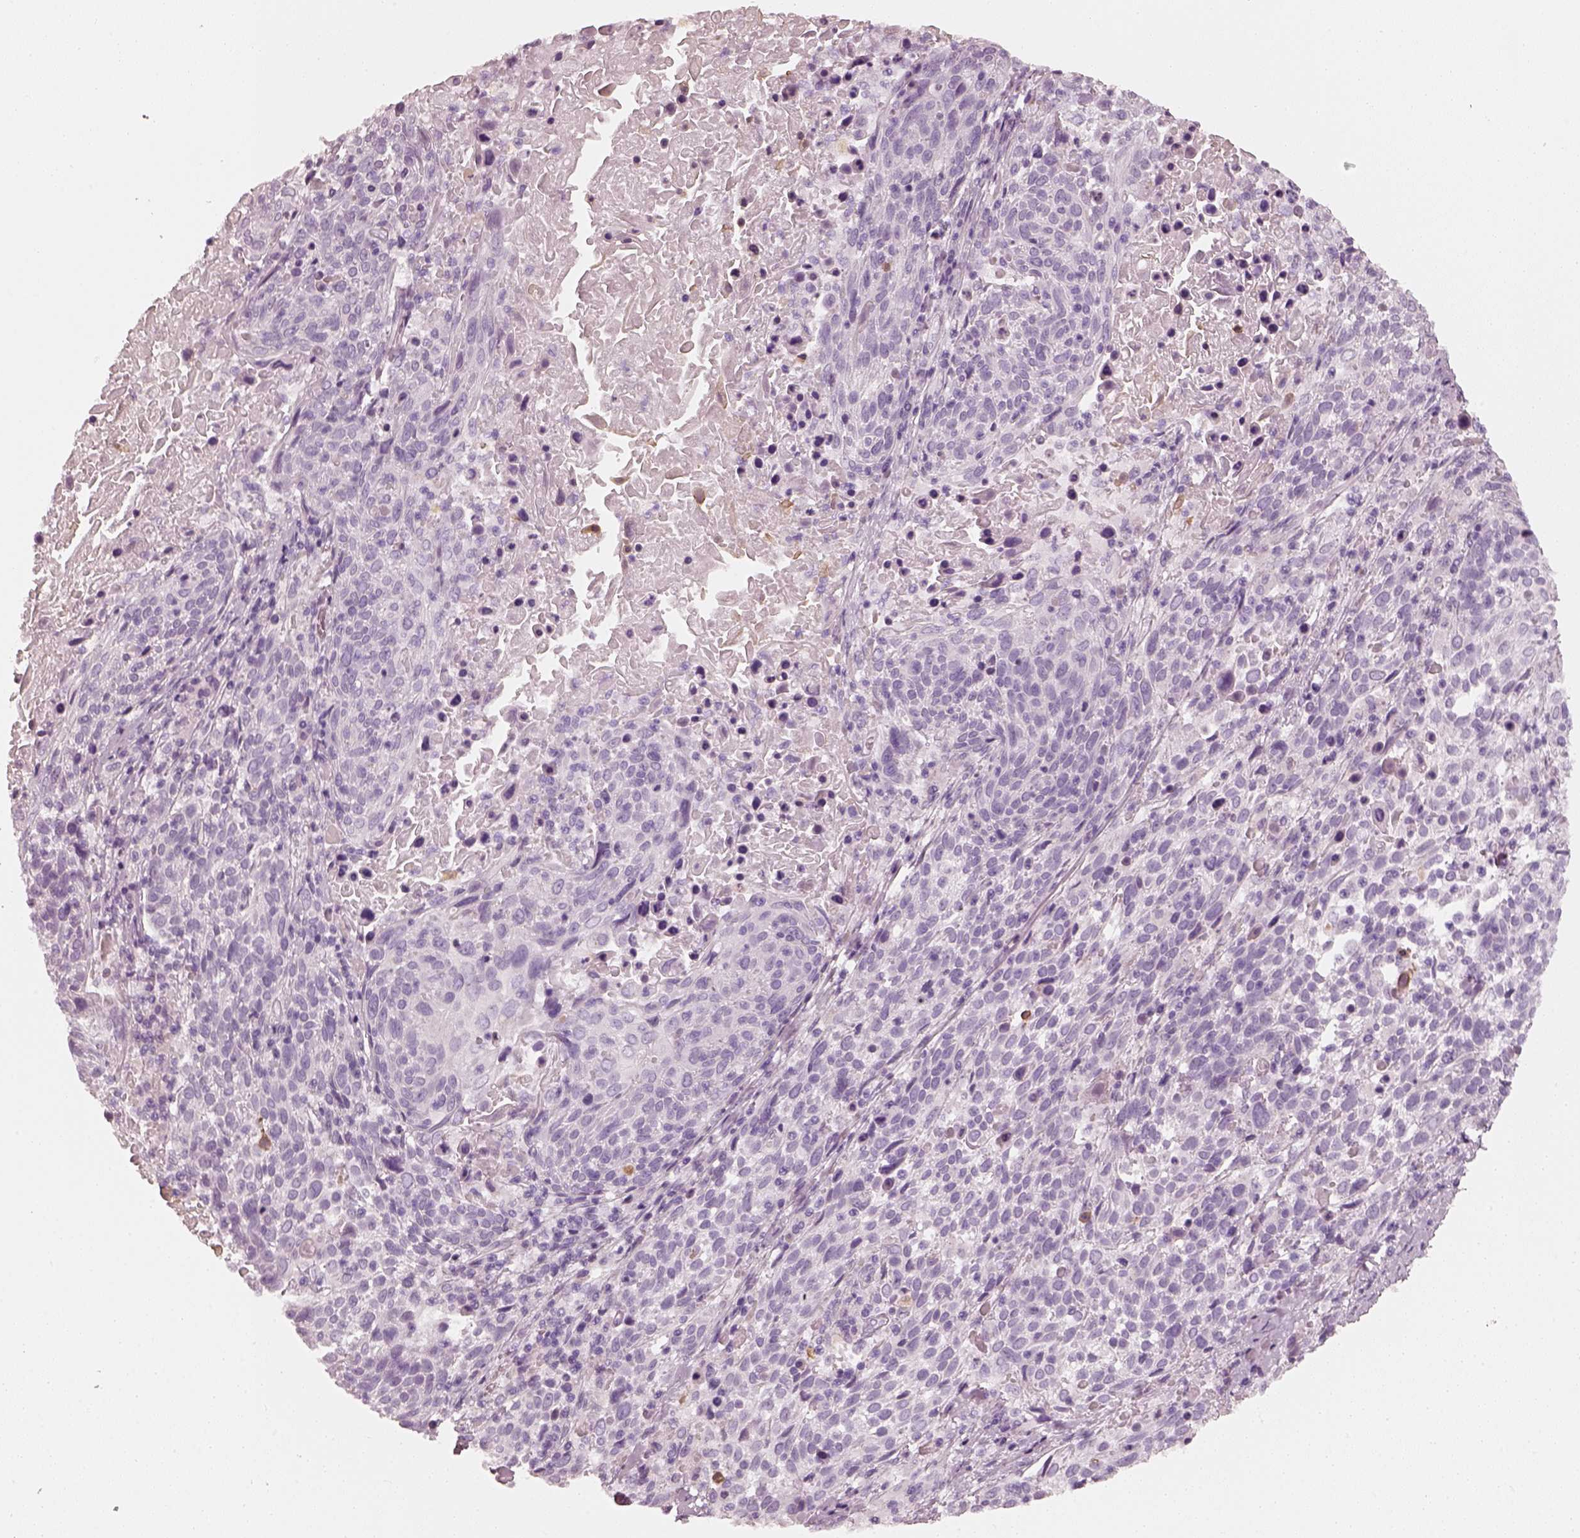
{"staining": {"intensity": "negative", "quantity": "none", "location": "none"}, "tissue": "cervical cancer", "cell_type": "Tumor cells", "image_type": "cancer", "snomed": [{"axis": "morphology", "description": "Squamous cell carcinoma, NOS"}, {"axis": "topography", "description": "Cervix"}], "caption": "Immunohistochemistry photomicrograph of neoplastic tissue: cervical cancer (squamous cell carcinoma) stained with DAB (3,3'-diaminobenzidine) exhibits no significant protein positivity in tumor cells.", "gene": "RS1", "patient": {"sex": "female", "age": 61}}